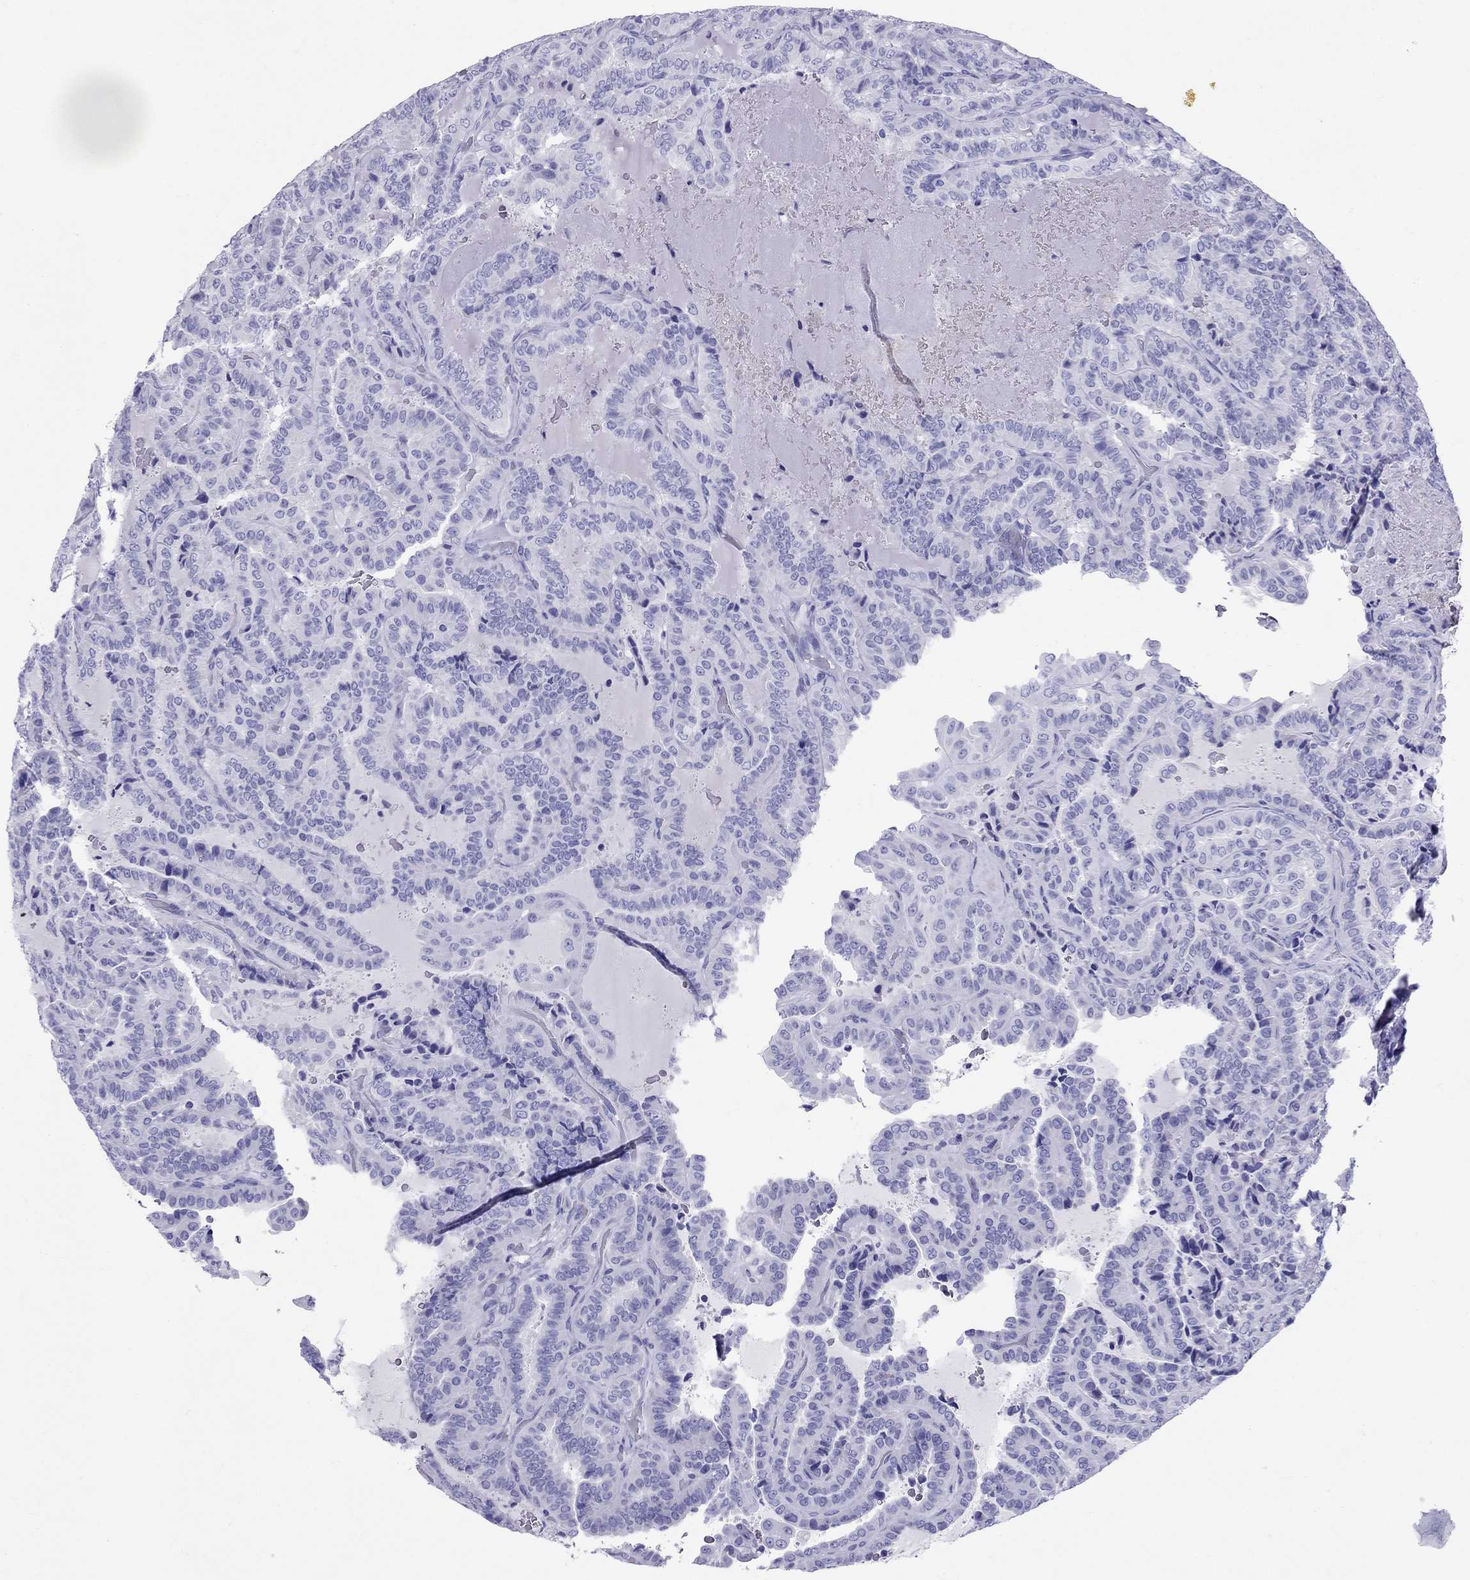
{"staining": {"intensity": "negative", "quantity": "none", "location": "none"}, "tissue": "thyroid cancer", "cell_type": "Tumor cells", "image_type": "cancer", "snomed": [{"axis": "morphology", "description": "Papillary adenocarcinoma, NOS"}, {"axis": "topography", "description": "Thyroid gland"}], "caption": "A high-resolution histopathology image shows immunohistochemistry staining of thyroid cancer, which displays no significant staining in tumor cells.", "gene": "AVPR1B", "patient": {"sex": "female", "age": 39}}